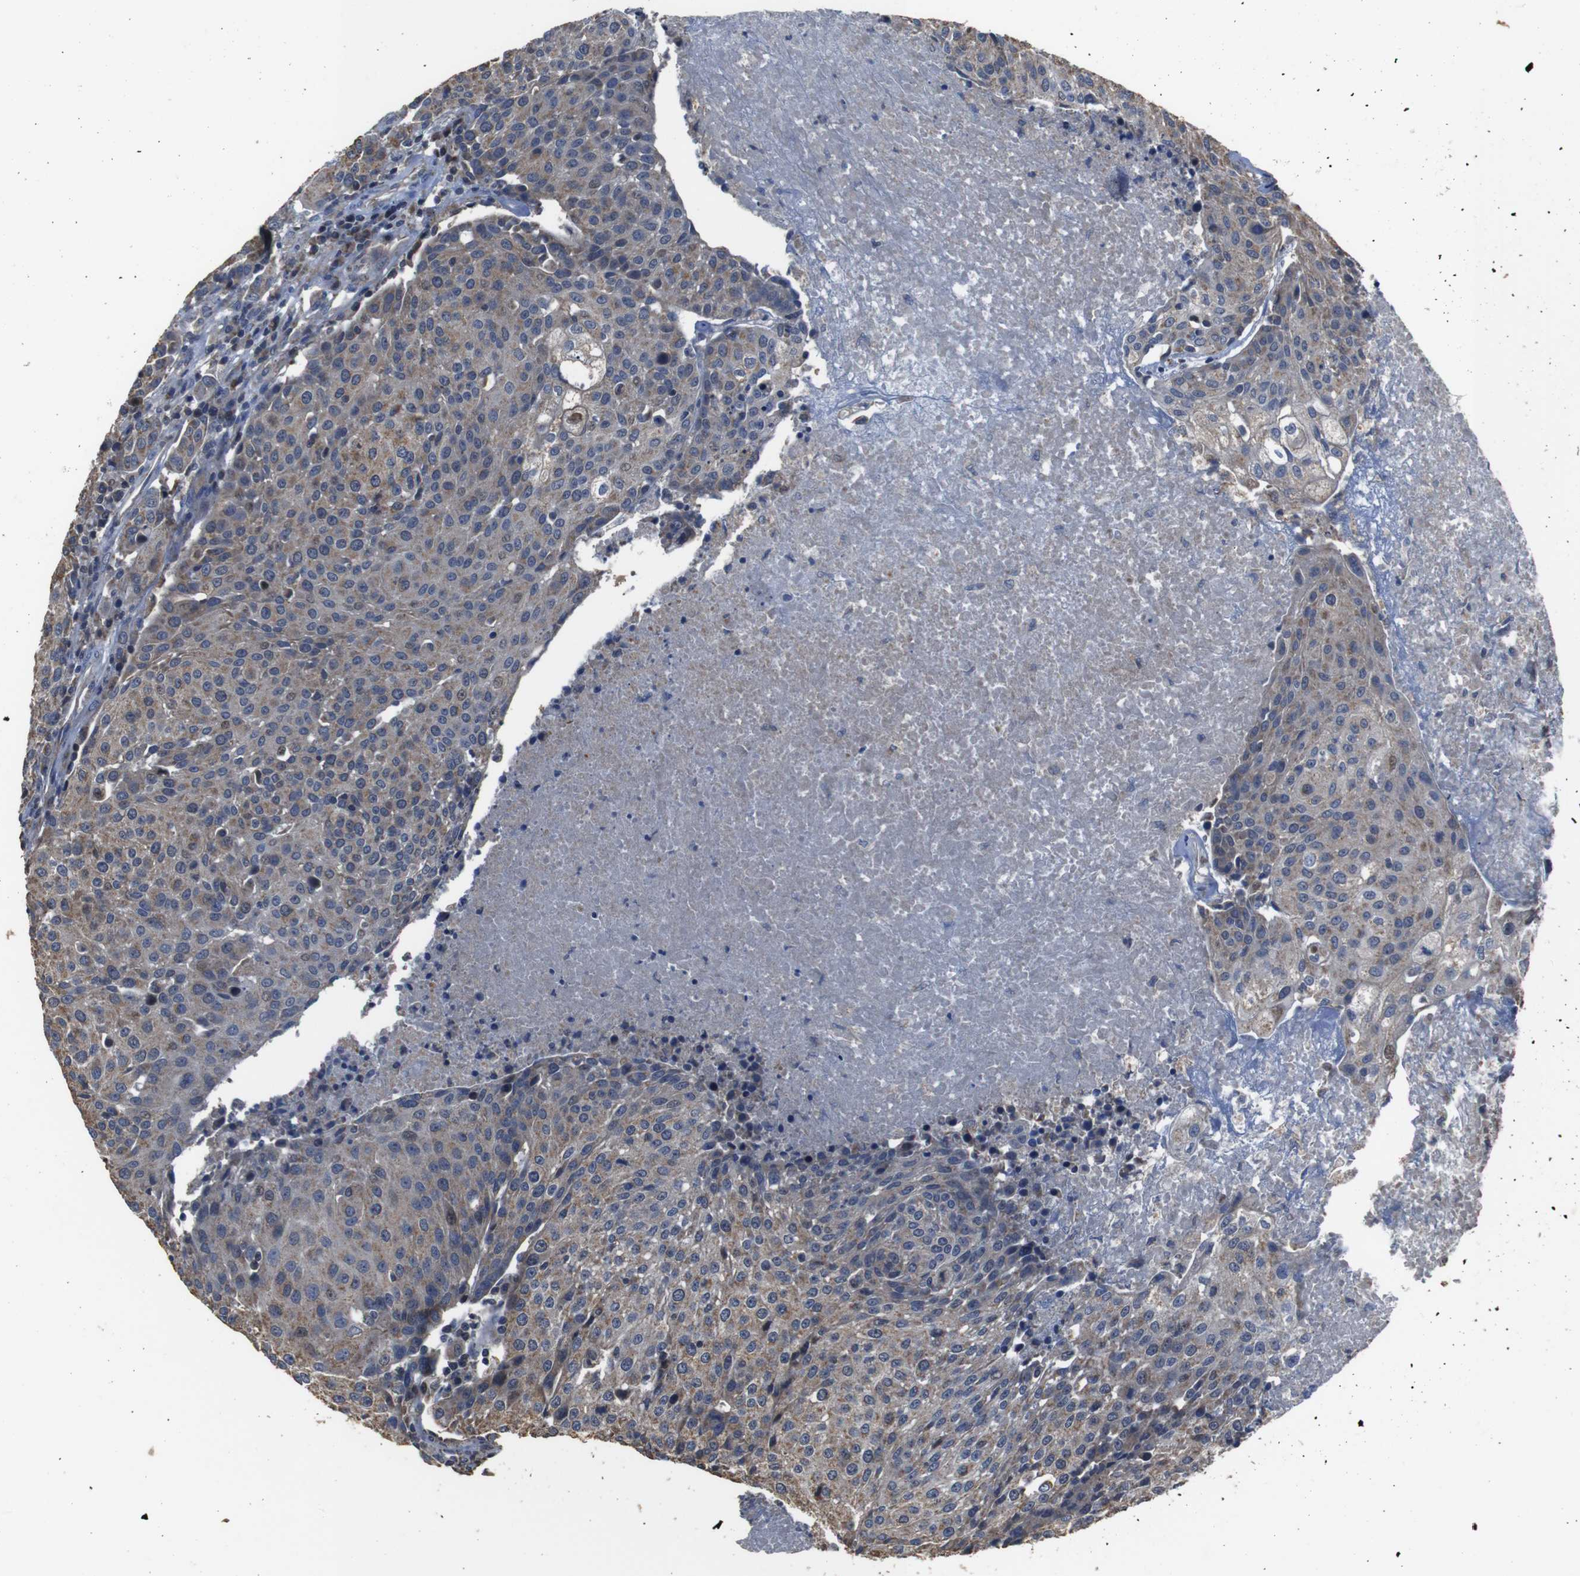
{"staining": {"intensity": "weak", "quantity": ">75%", "location": "cytoplasmic/membranous"}, "tissue": "urothelial cancer", "cell_type": "Tumor cells", "image_type": "cancer", "snomed": [{"axis": "morphology", "description": "Urothelial carcinoma, High grade"}, {"axis": "topography", "description": "Urinary bladder"}], "caption": "Immunohistochemical staining of human high-grade urothelial carcinoma shows low levels of weak cytoplasmic/membranous expression in approximately >75% of tumor cells.", "gene": "SNN", "patient": {"sex": "female", "age": 85}}